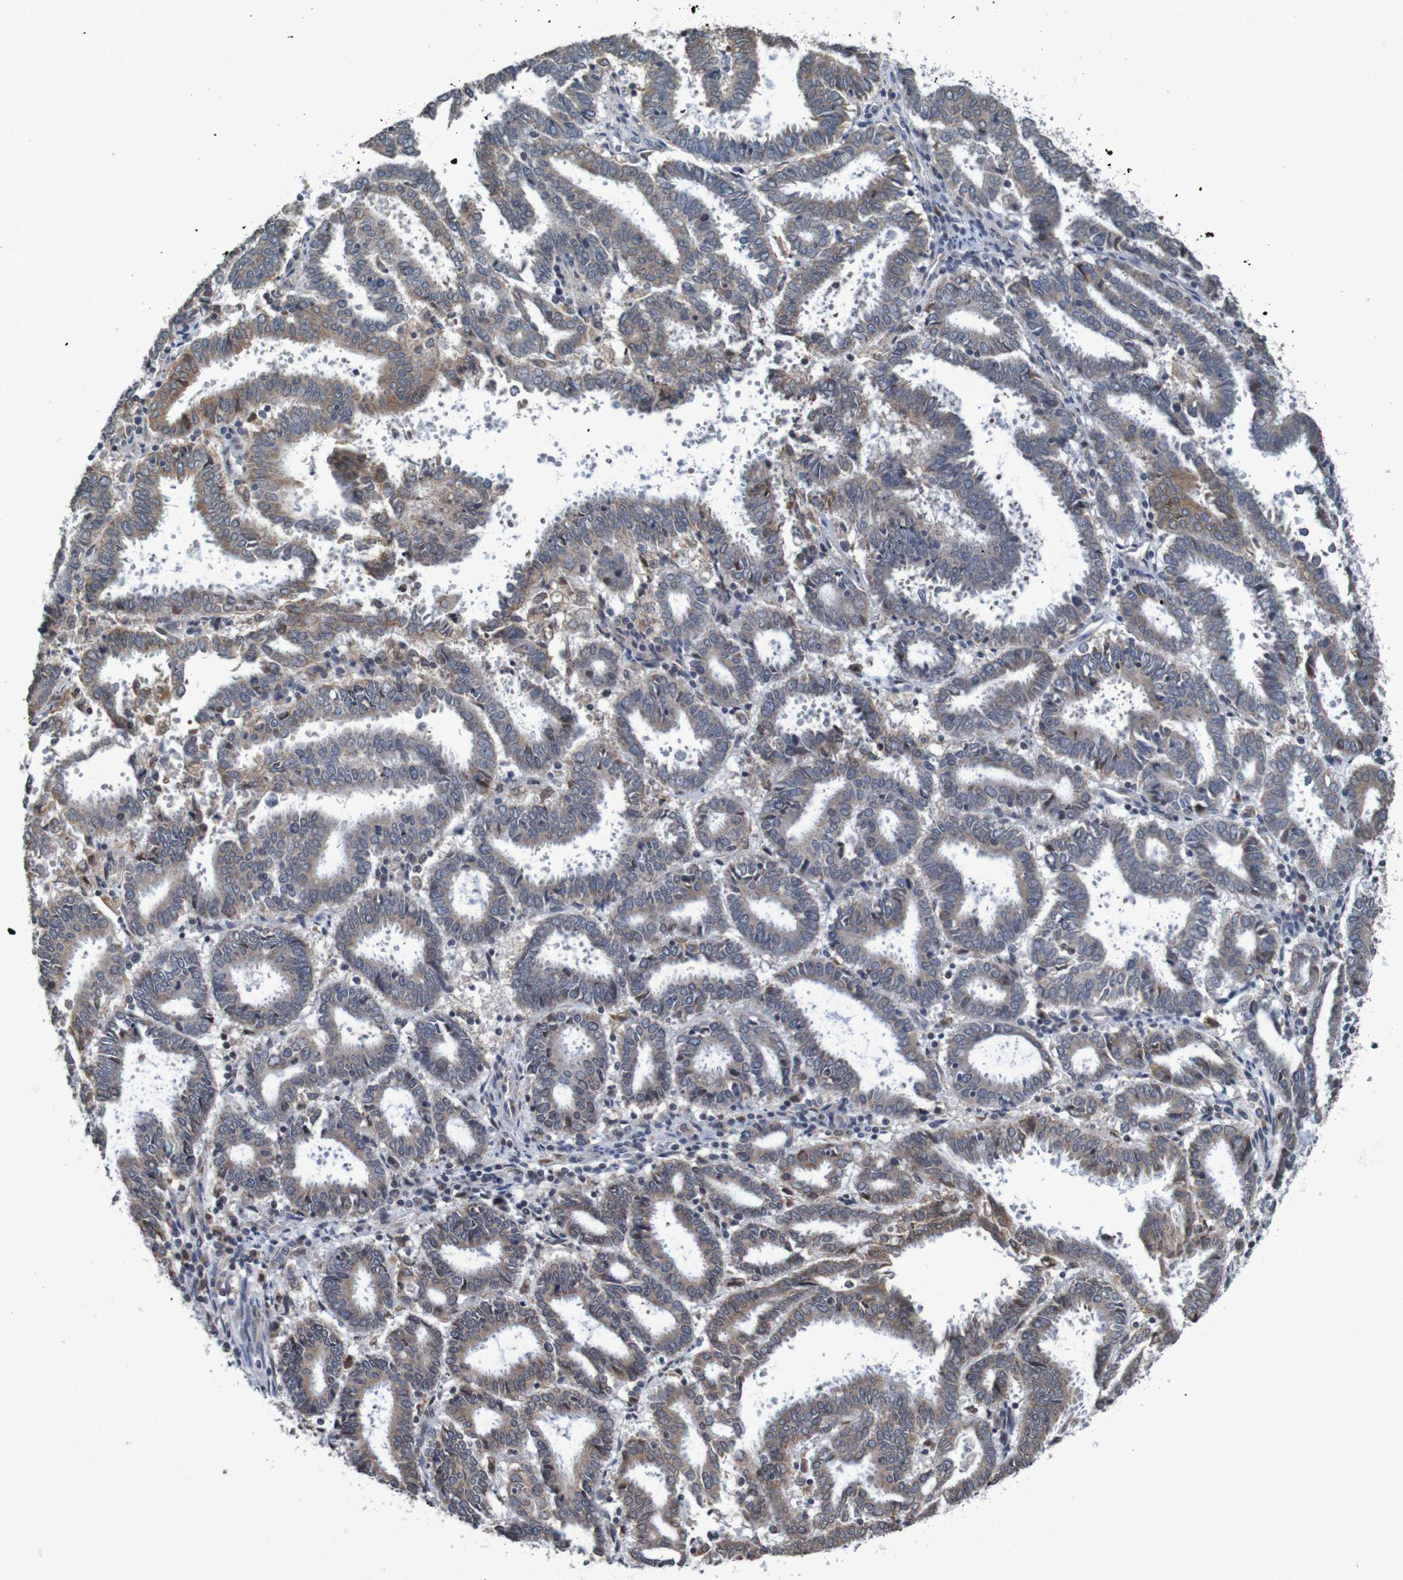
{"staining": {"intensity": "moderate", "quantity": ">75%", "location": "cytoplasmic/membranous"}, "tissue": "endometrial cancer", "cell_type": "Tumor cells", "image_type": "cancer", "snomed": [{"axis": "morphology", "description": "Adenocarcinoma, NOS"}, {"axis": "topography", "description": "Uterus"}], "caption": "Protein analysis of endometrial cancer (adenocarcinoma) tissue exhibits moderate cytoplasmic/membranous expression in about >75% of tumor cells.", "gene": "FIBP", "patient": {"sex": "female", "age": 83}}